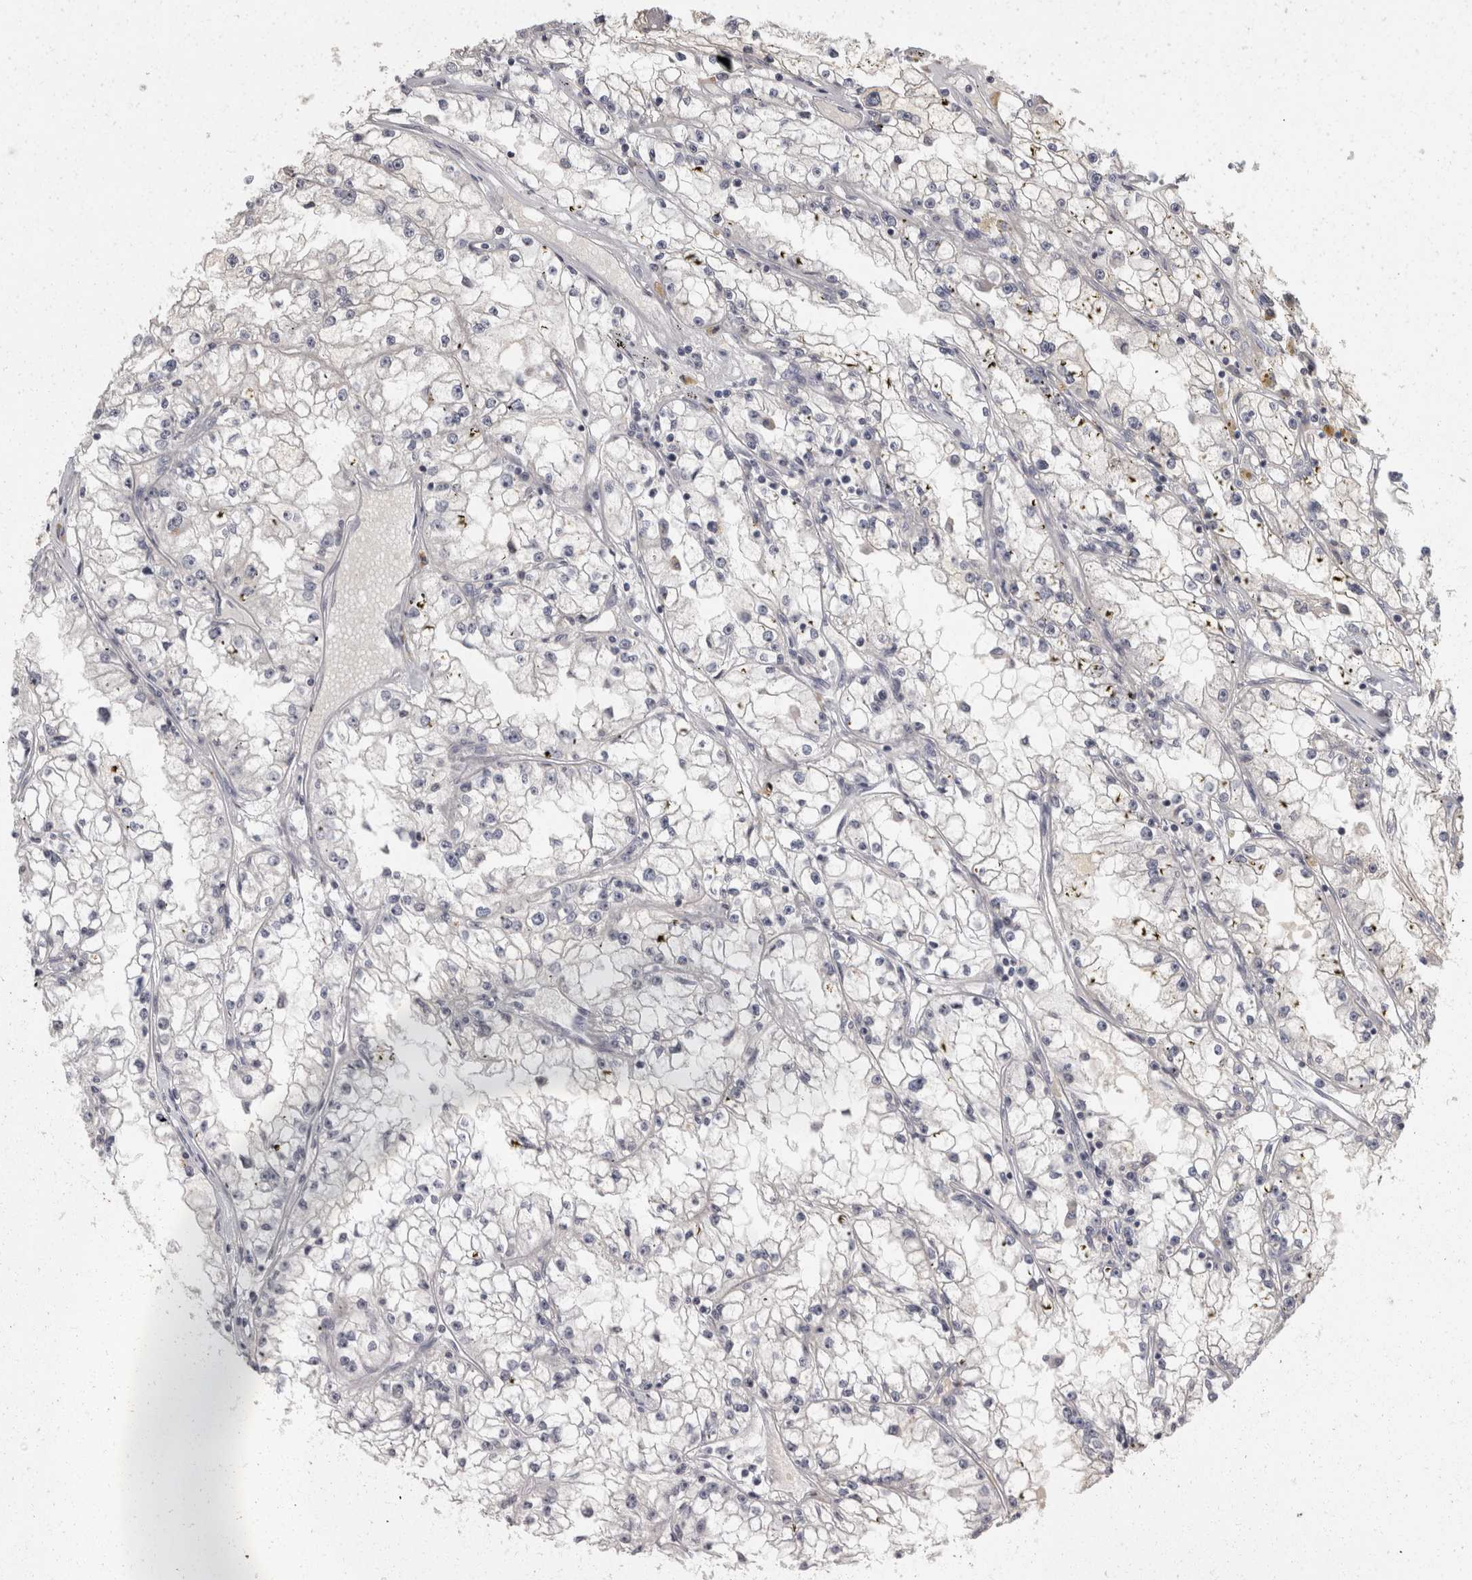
{"staining": {"intensity": "negative", "quantity": "none", "location": "none"}, "tissue": "renal cancer", "cell_type": "Tumor cells", "image_type": "cancer", "snomed": [{"axis": "morphology", "description": "Adenocarcinoma, NOS"}, {"axis": "topography", "description": "Kidney"}], "caption": "Renal adenocarcinoma stained for a protein using IHC exhibits no positivity tumor cells.", "gene": "ACAT2", "patient": {"sex": "male", "age": 56}}